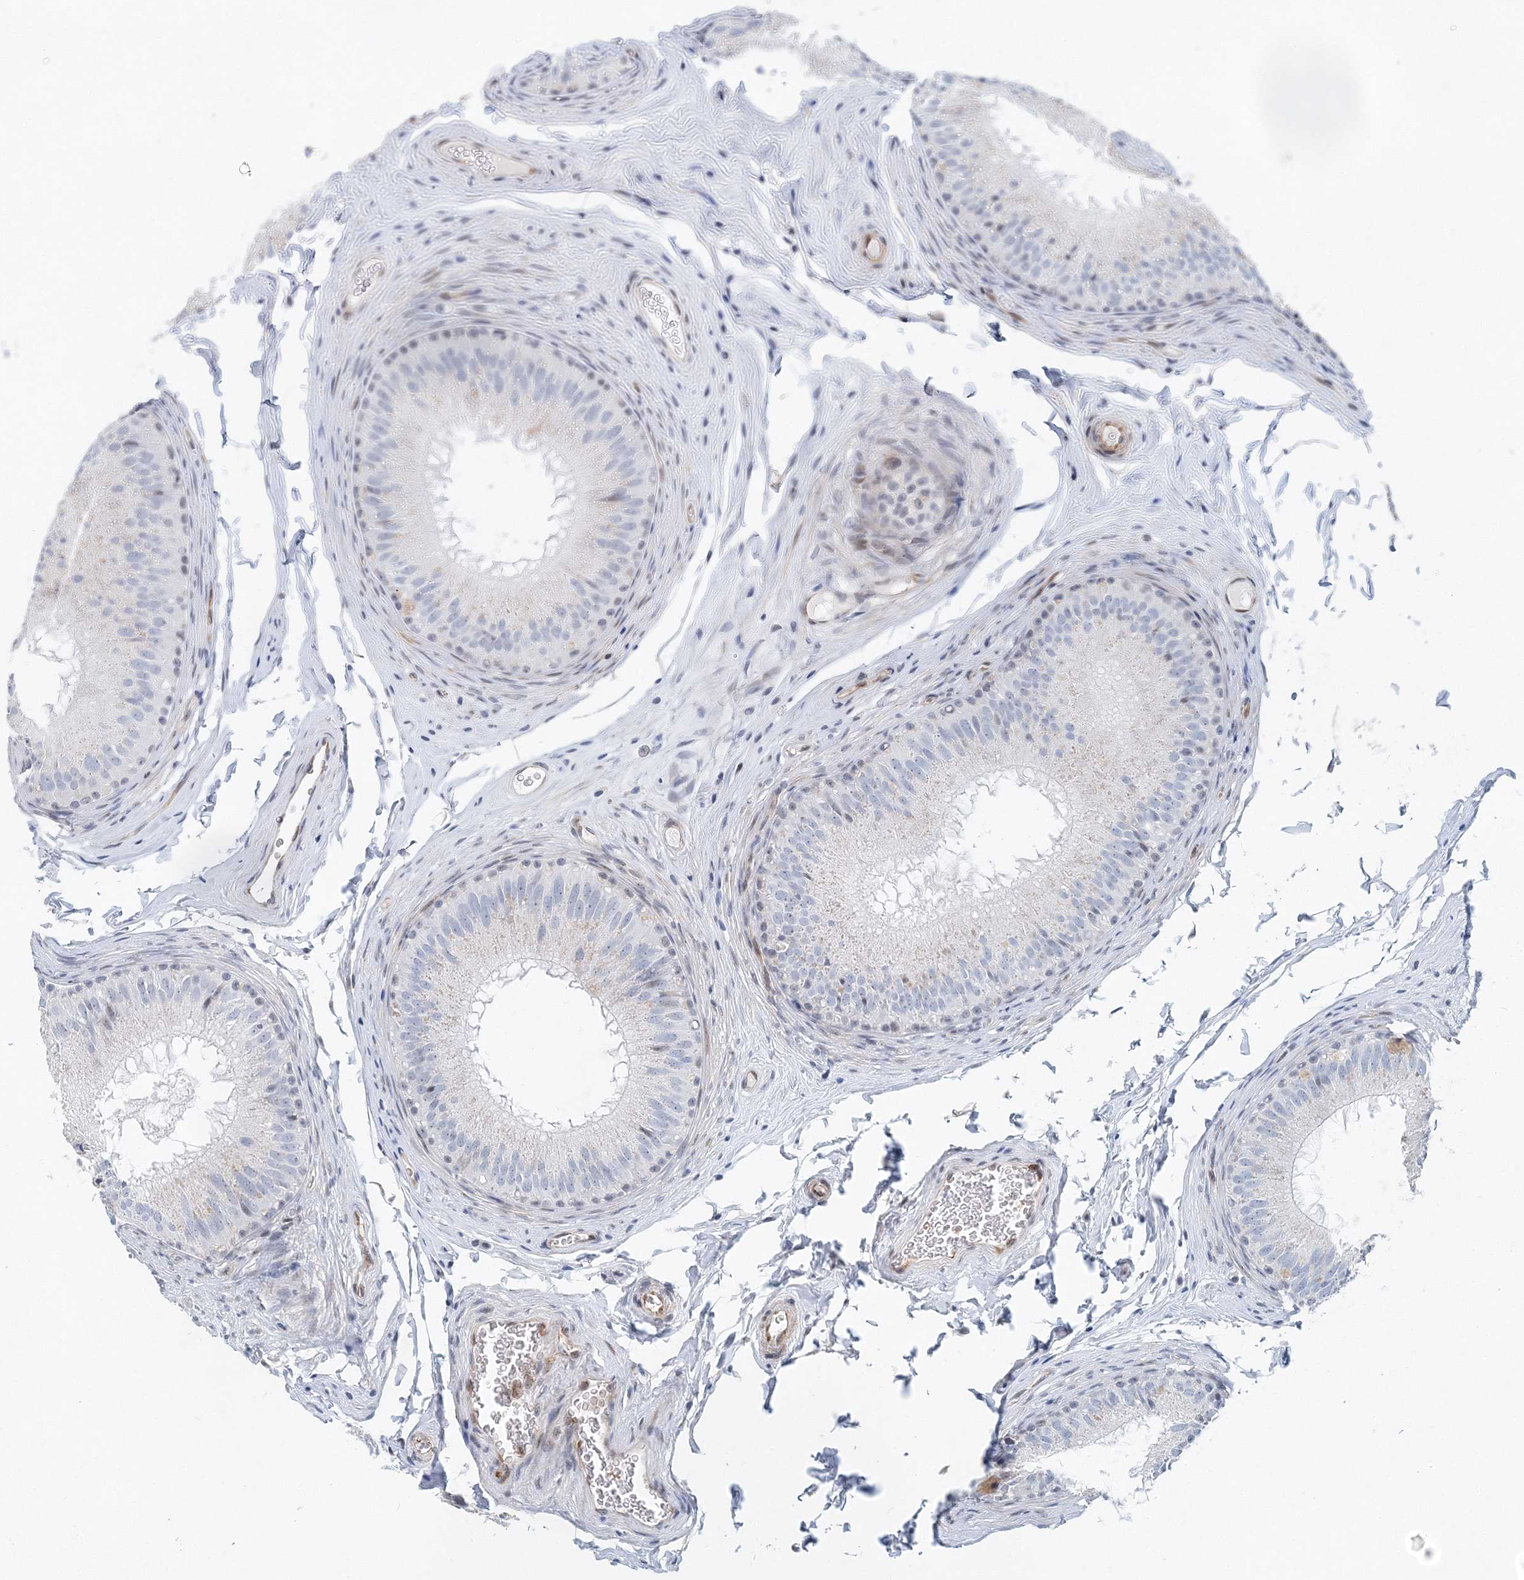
{"staining": {"intensity": "negative", "quantity": "none", "location": "none"}, "tissue": "epididymis", "cell_type": "Glandular cells", "image_type": "normal", "snomed": [{"axis": "morphology", "description": "Normal tissue, NOS"}, {"axis": "topography", "description": "Epididymis"}], "caption": "Immunohistochemistry (IHC) of benign human epididymis displays no expression in glandular cells.", "gene": "UIMC1", "patient": {"sex": "male", "age": 32}}